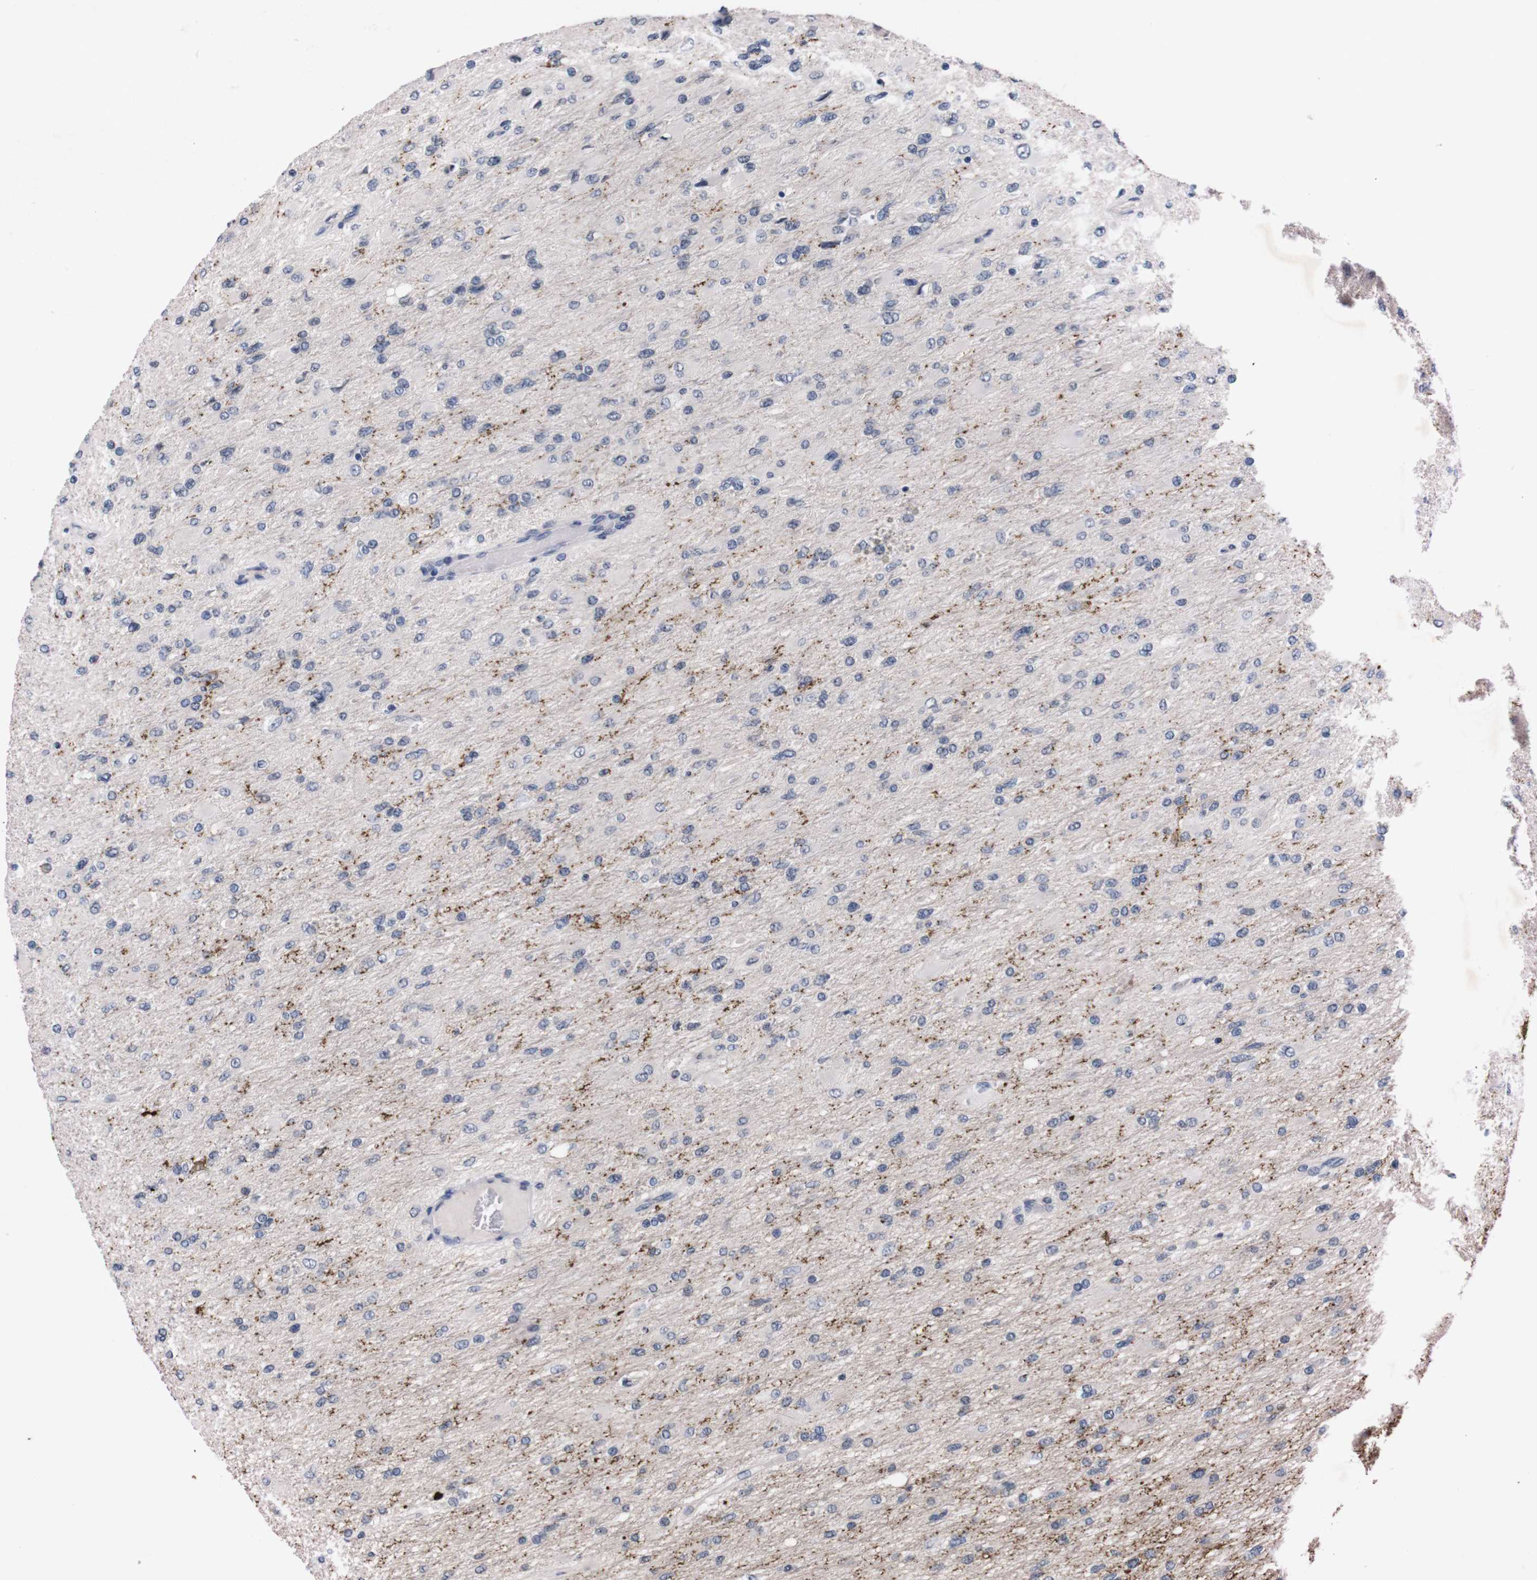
{"staining": {"intensity": "negative", "quantity": "none", "location": "none"}, "tissue": "glioma", "cell_type": "Tumor cells", "image_type": "cancer", "snomed": [{"axis": "morphology", "description": "Glioma, malignant, High grade"}, {"axis": "topography", "description": "Cerebral cortex"}], "caption": "Tumor cells are negative for brown protein staining in glioma.", "gene": "TNFRSF21", "patient": {"sex": "female", "age": 36}}